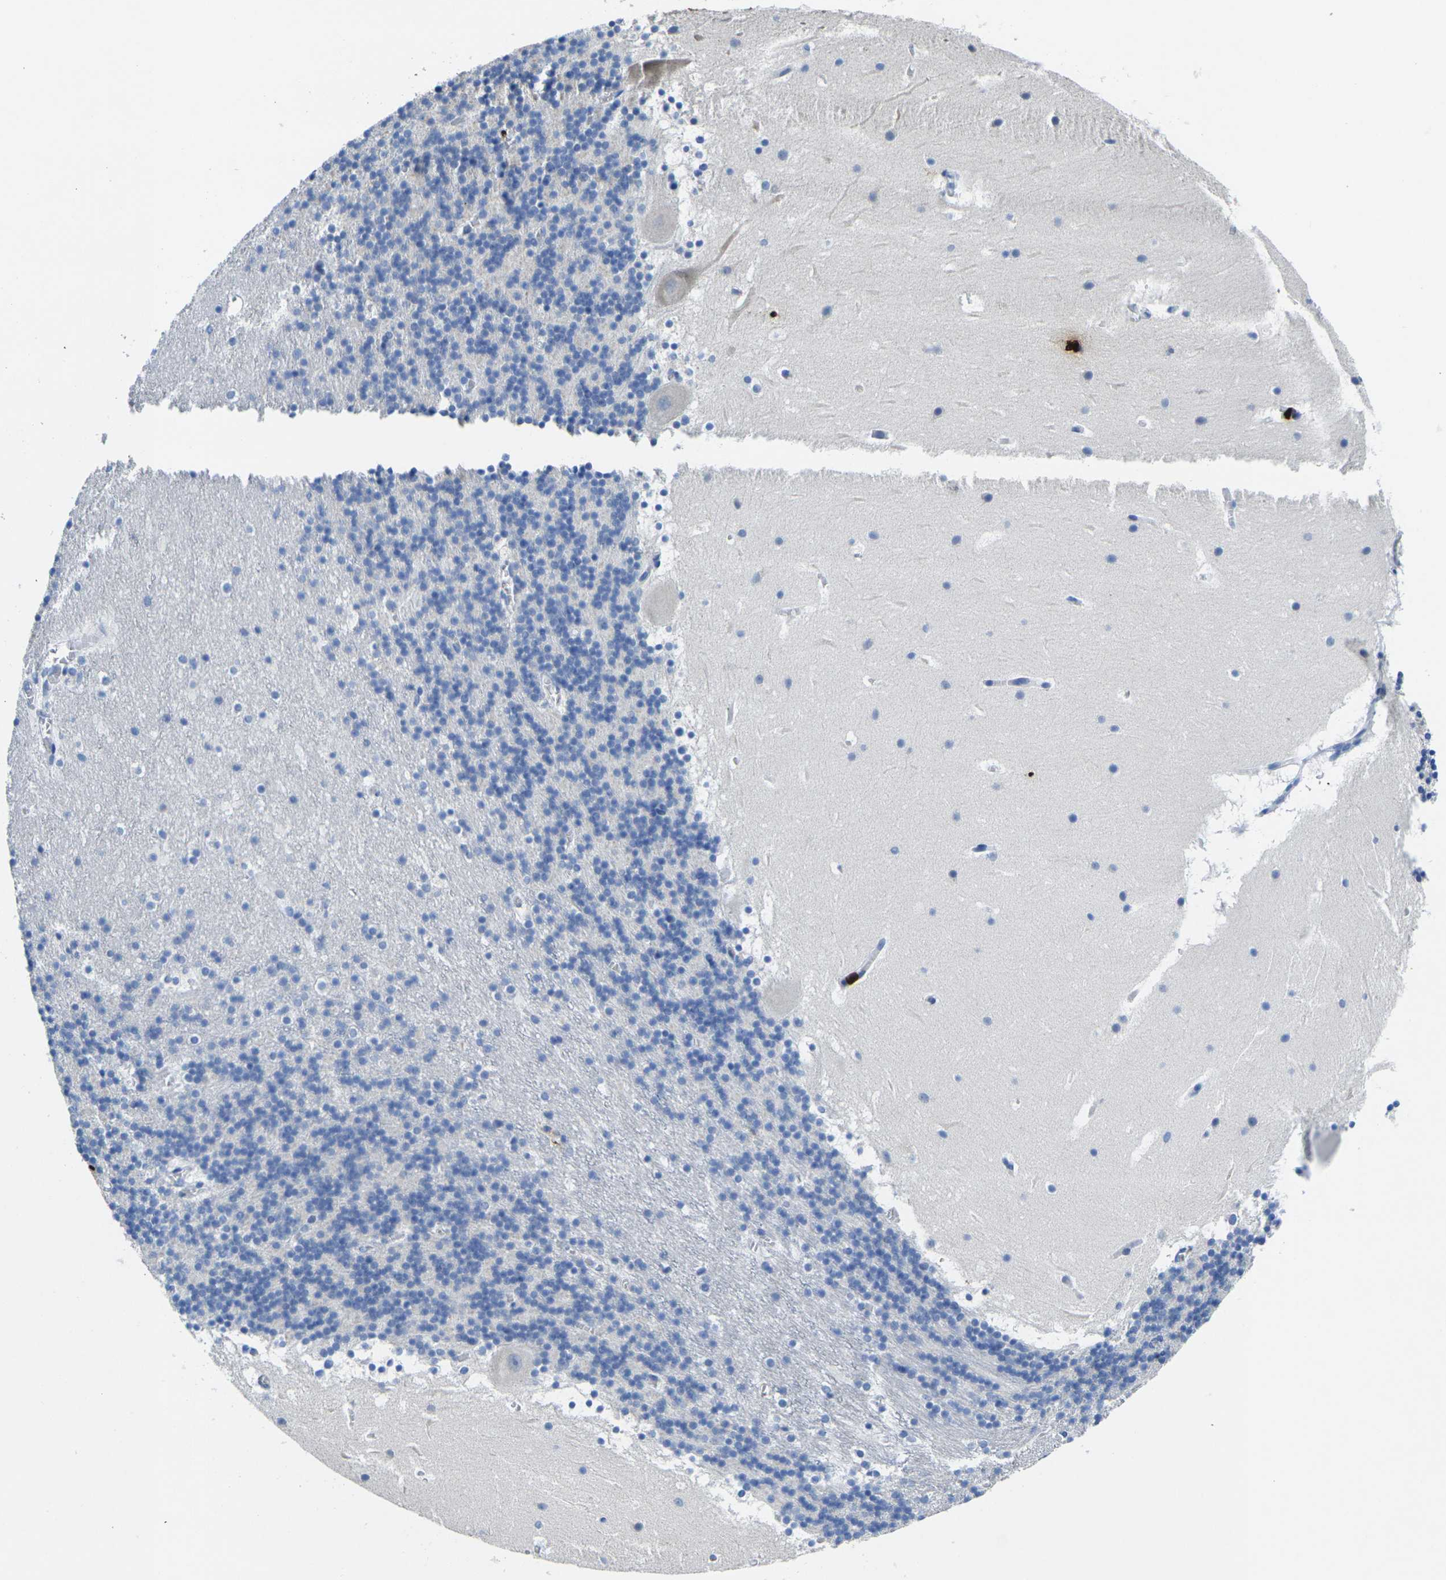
{"staining": {"intensity": "negative", "quantity": "none", "location": "none"}, "tissue": "cerebellum", "cell_type": "Cells in granular layer", "image_type": "normal", "snomed": [{"axis": "morphology", "description": "Normal tissue, NOS"}, {"axis": "topography", "description": "Cerebellum"}], "caption": "IHC image of unremarkable human cerebellum stained for a protein (brown), which displays no expression in cells in granular layer. (DAB IHC visualized using brightfield microscopy, high magnification).", "gene": "S100A9", "patient": {"sex": "male", "age": 45}}